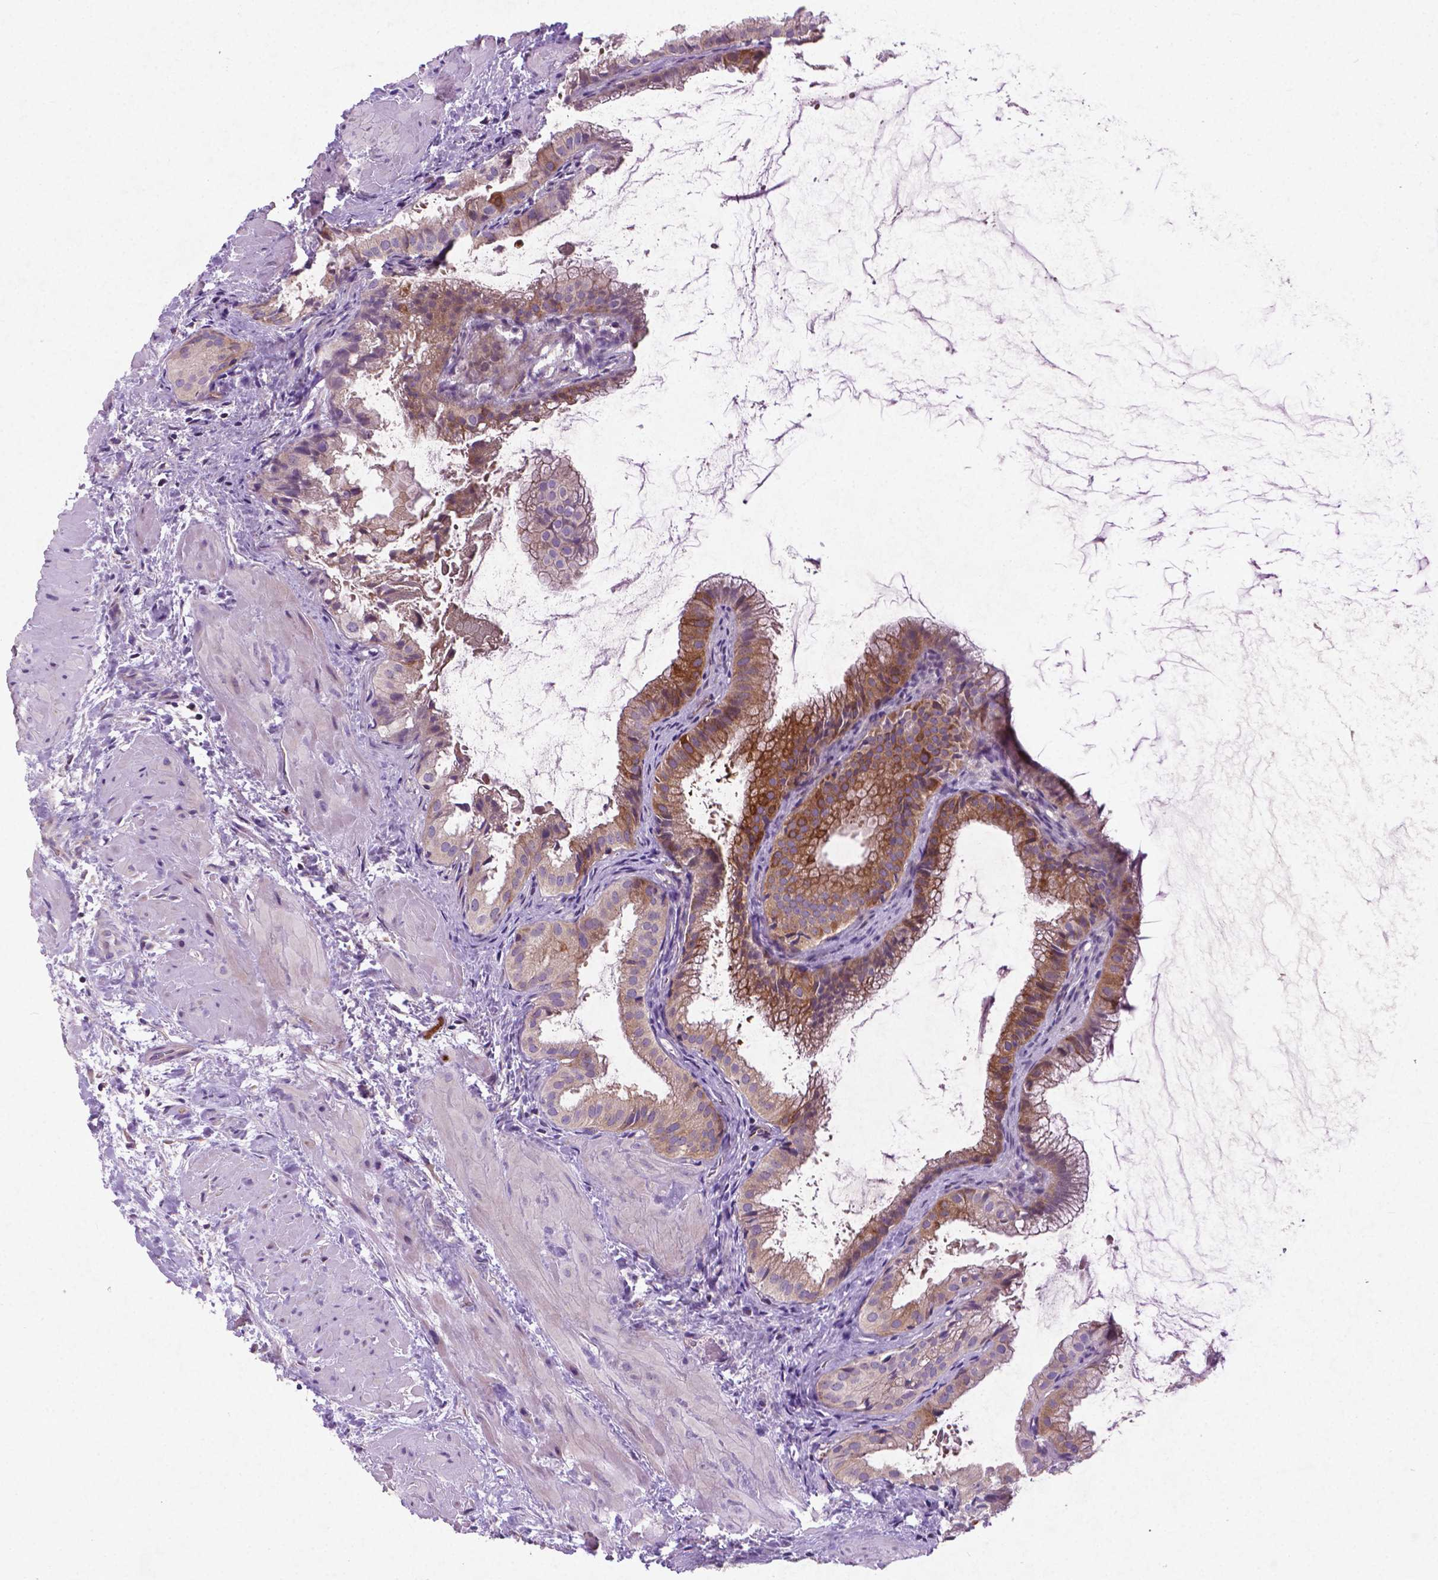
{"staining": {"intensity": "moderate", "quantity": "25%-75%", "location": "cytoplasmic/membranous"}, "tissue": "gallbladder", "cell_type": "Glandular cells", "image_type": "normal", "snomed": [{"axis": "morphology", "description": "Normal tissue, NOS"}, {"axis": "topography", "description": "Gallbladder"}], "caption": "DAB (3,3'-diaminobenzidine) immunohistochemical staining of normal human gallbladder demonstrates moderate cytoplasmic/membranous protein positivity in approximately 25%-75% of glandular cells.", "gene": "ATG4D", "patient": {"sex": "male", "age": 70}}